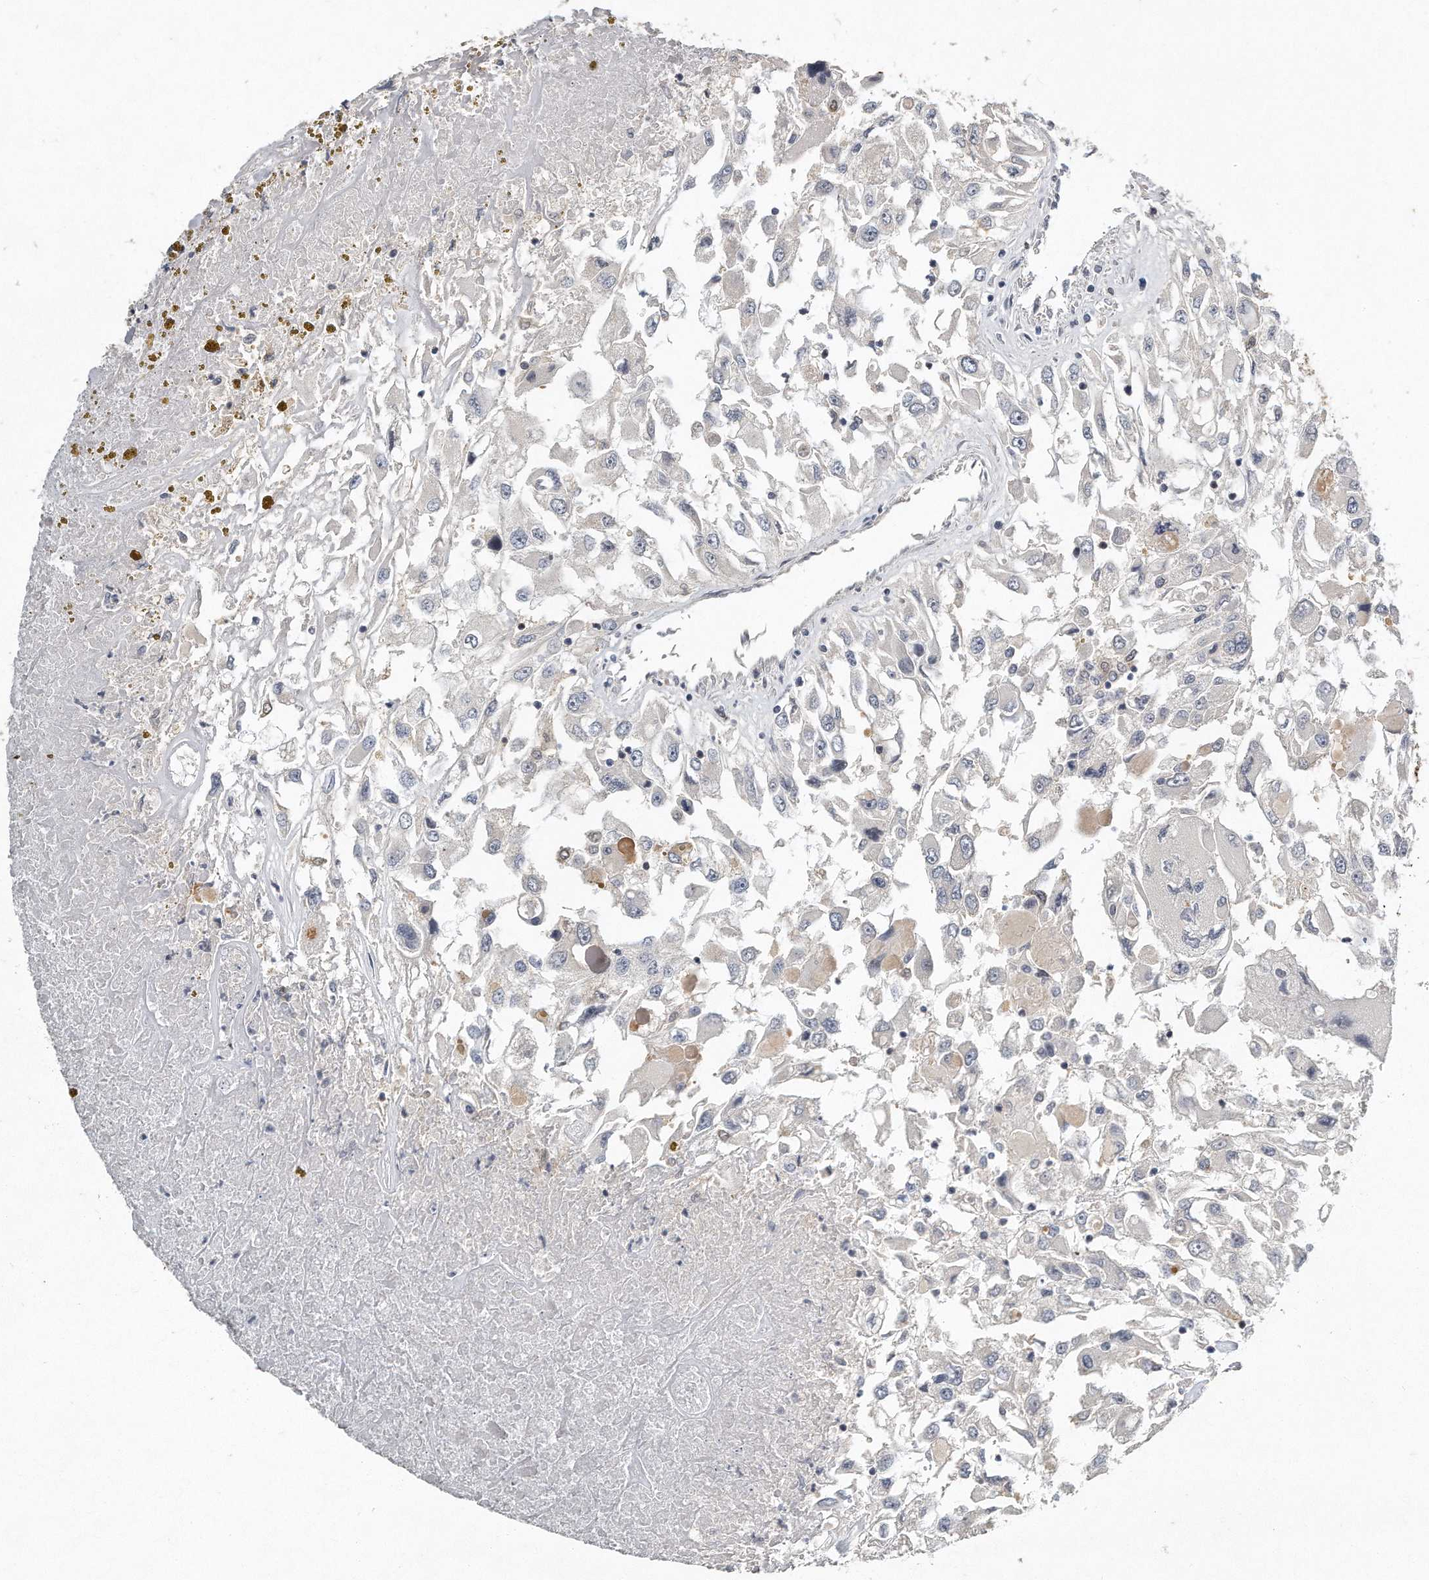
{"staining": {"intensity": "negative", "quantity": "none", "location": "none"}, "tissue": "renal cancer", "cell_type": "Tumor cells", "image_type": "cancer", "snomed": [{"axis": "morphology", "description": "Adenocarcinoma, NOS"}, {"axis": "topography", "description": "Kidney"}], "caption": "This histopathology image is of adenocarcinoma (renal) stained with immunohistochemistry to label a protein in brown with the nuclei are counter-stained blue. There is no positivity in tumor cells. Brightfield microscopy of IHC stained with DAB (3,3'-diaminobenzidine) (brown) and hematoxylin (blue), captured at high magnification.", "gene": "CAMK1", "patient": {"sex": "female", "age": 52}}